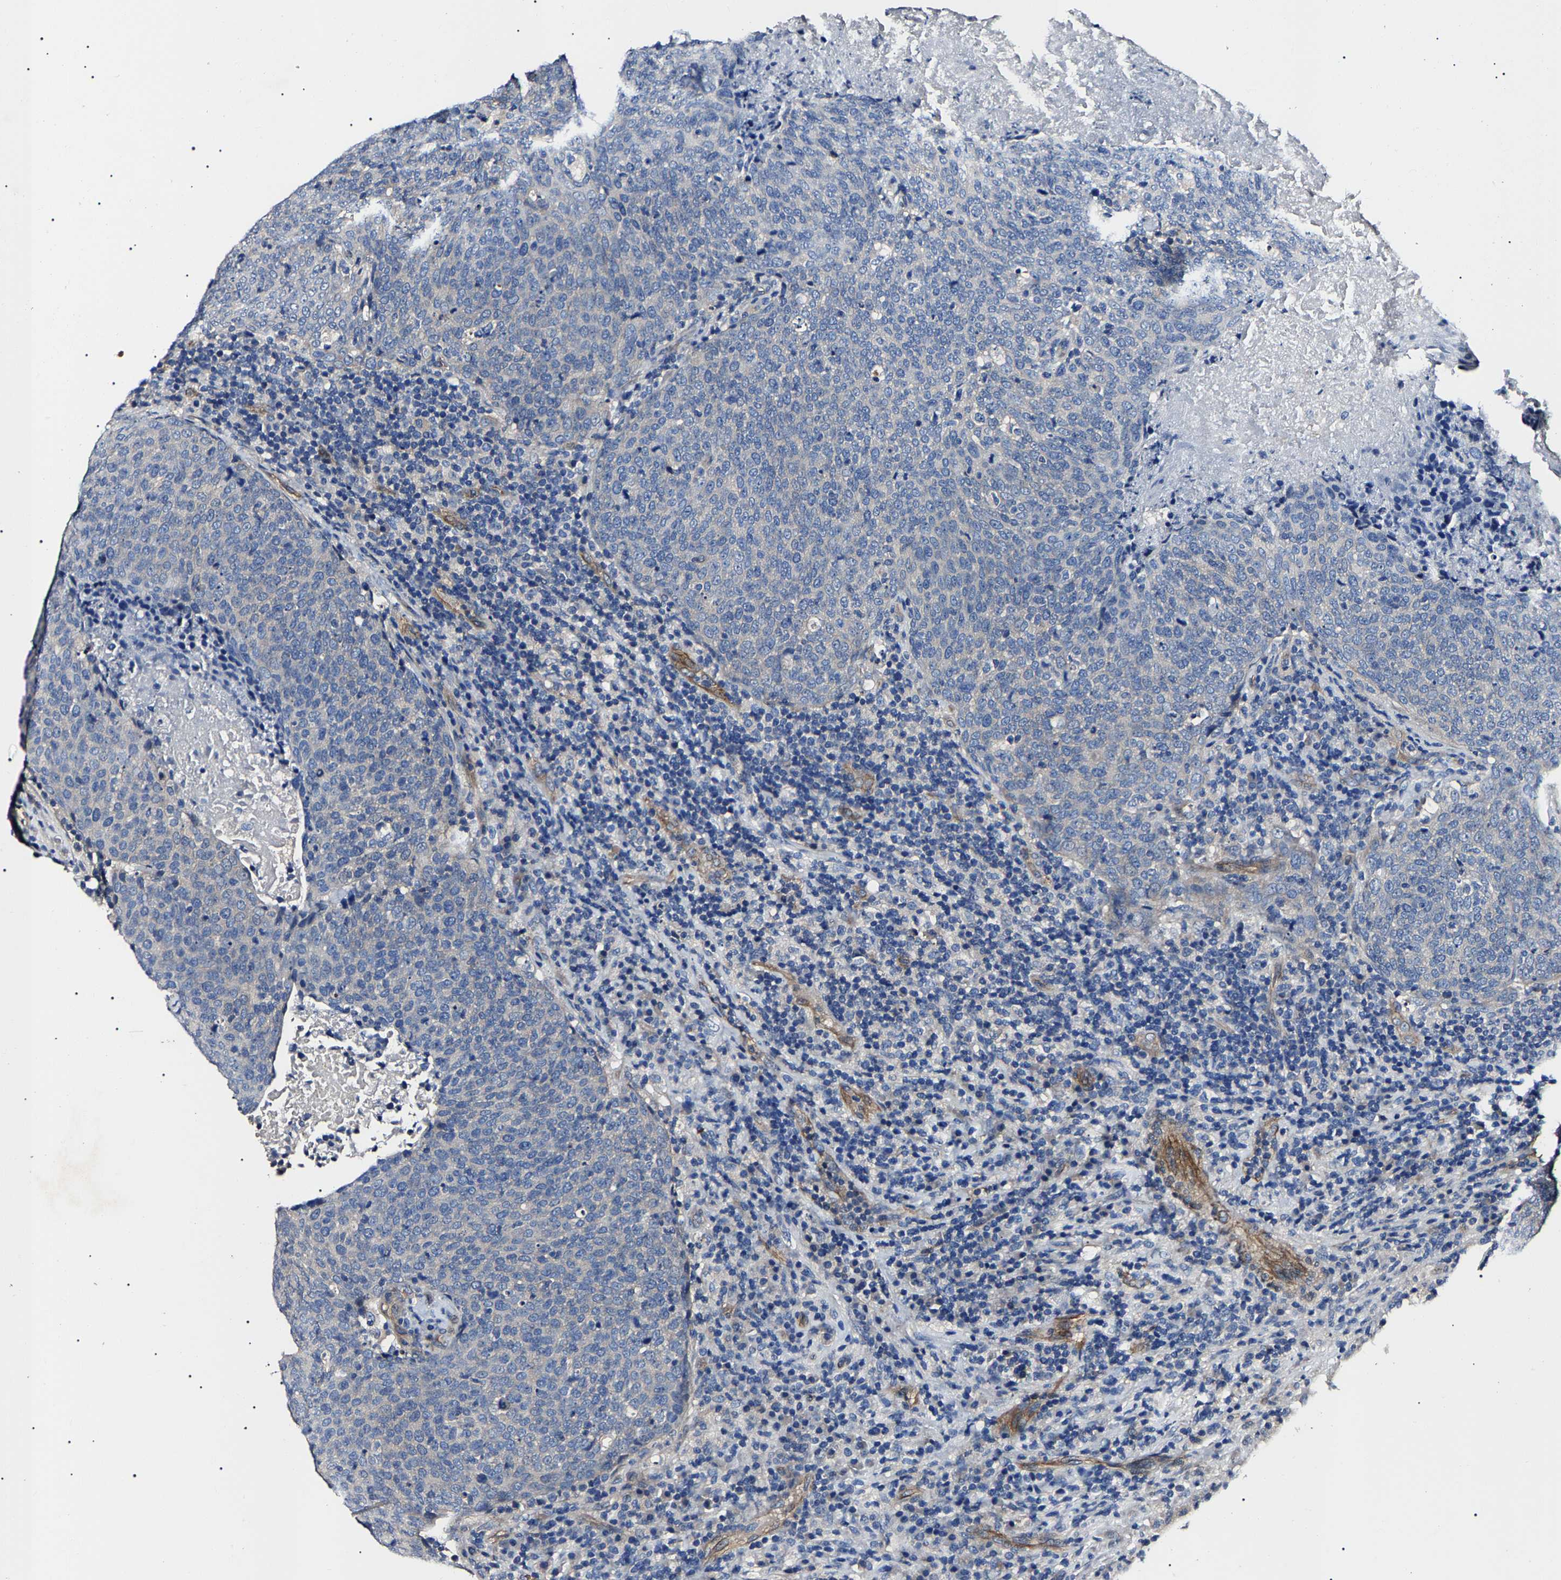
{"staining": {"intensity": "negative", "quantity": "none", "location": "none"}, "tissue": "head and neck cancer", "cell_type": "Tumor cells", "image_type": "cancer", "snomed": [{"axis": "morphology", "description": "Squamous cell carcinoma, NOS"}, {"axis": "morphology", "description": "Squamous cell carcinoma, metastatic, NOS"}, {"axis": "topography", "description": "Lymph node"}, {"axis": "topography", "description": "Head-Neck"}], "caption": "A histopathology image of human head and neck cancer (metastatic squamous cell carcinoma) is negative for staining in tumor cells.", "gene": "KLHL42", "patient": {"sex": "male", "age": 62}}